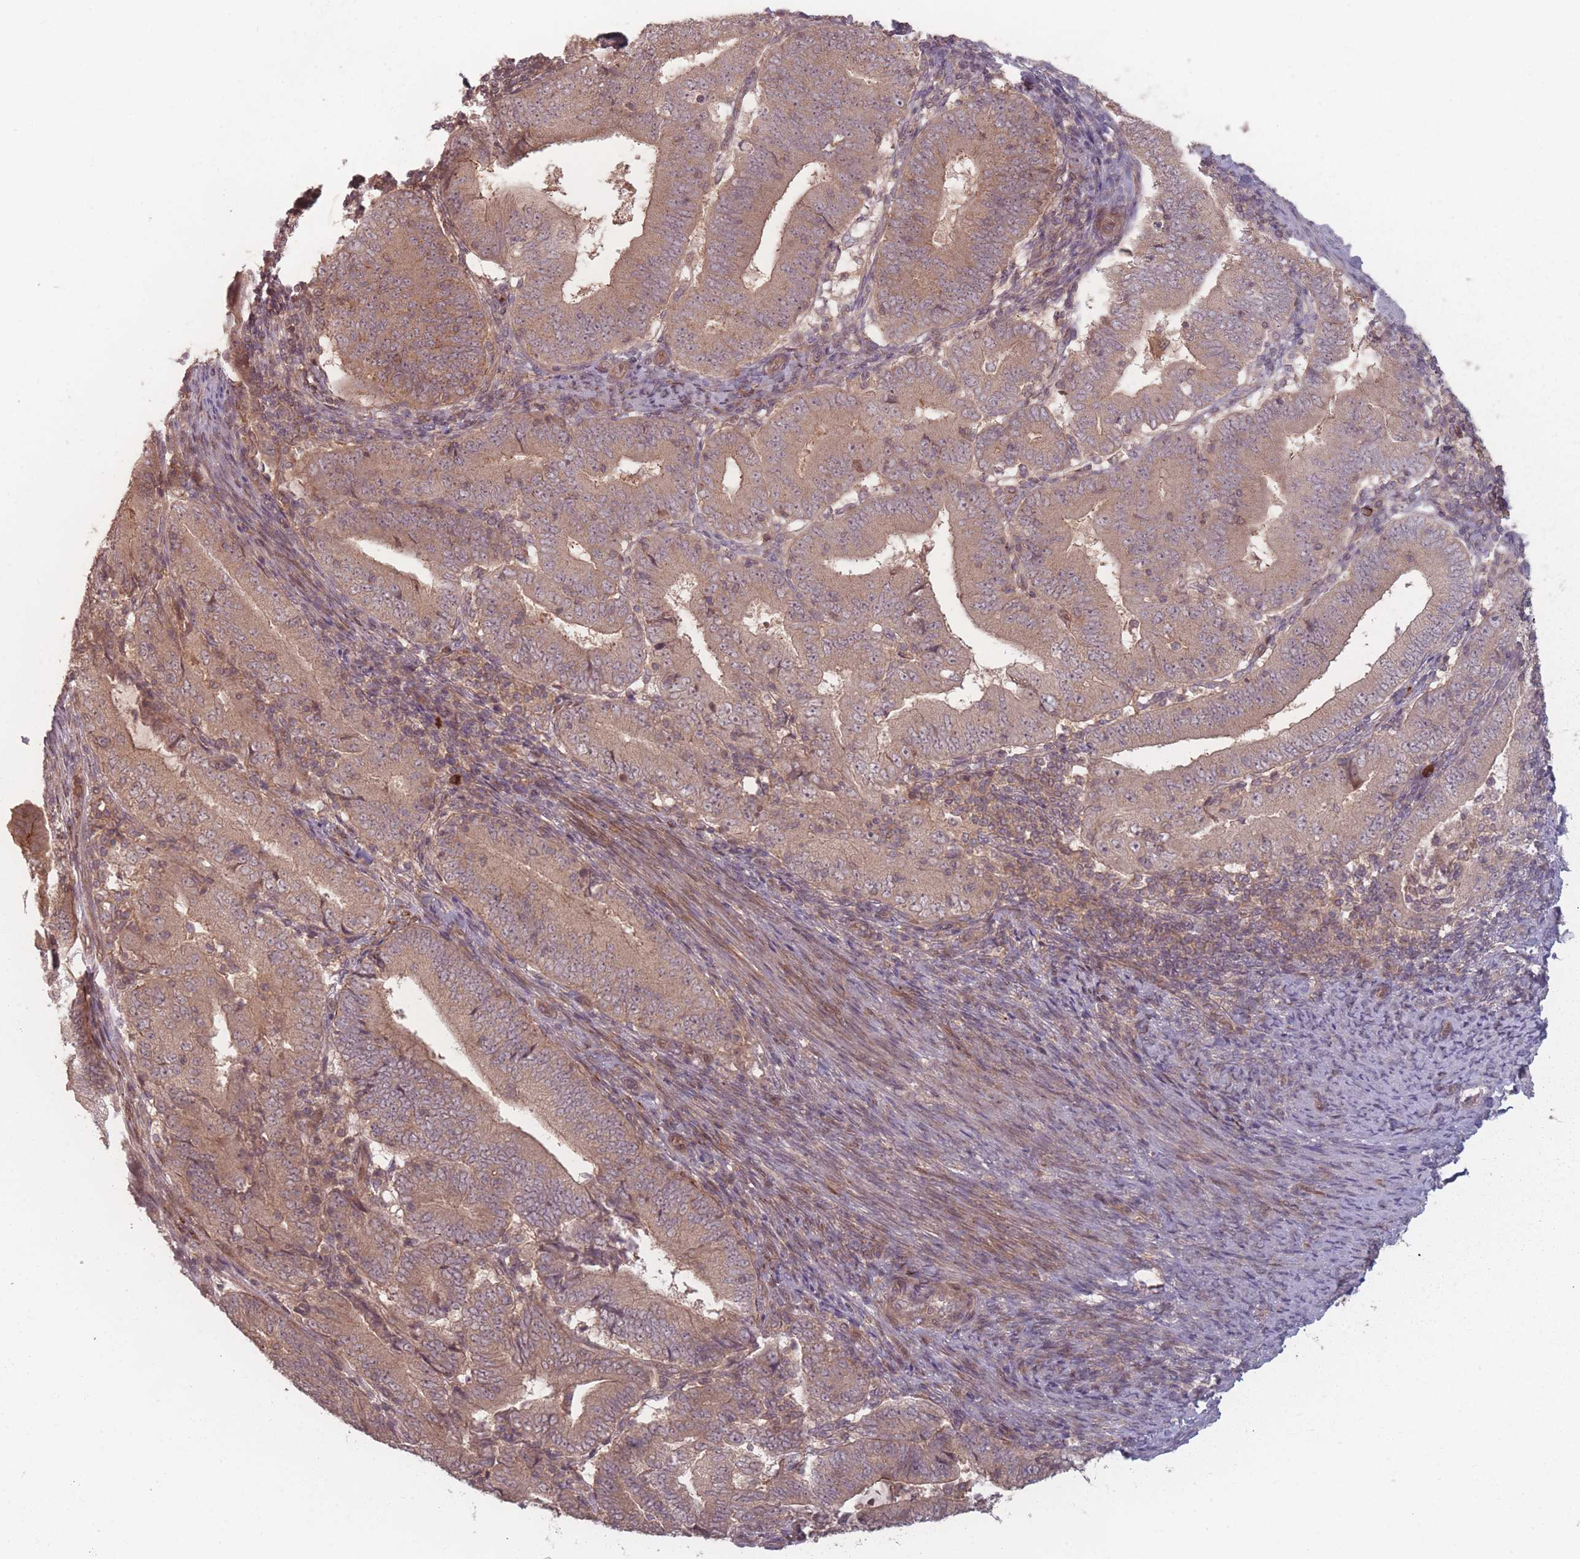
{"staining": {"intensity": "moderate", "quantity": ">75%", "location": "cytoplasmic/membranous"}, "tissue": "endometrial cancer", "cell_type": "Tumor cells", "image_type": "cancer", "snomed": [{"axis": "morphology", "description": "Adenocarcinoma, NOS"}, {"axis": "topography", "description": "Endometrium"}], "caption": "Protein expression analysis of endometrial adenocarcinoma displays moderate cytoplasmic/membranous expression in approximately >75% of tumor cells. Using DAB (3,3'-diaminobenzidine) (brown) and hematoxylin (blue) stains, captured at high magnification using brightfield microscopy.", "gene": "HAGH", "patient": {"sex": "female", "age": 70}}